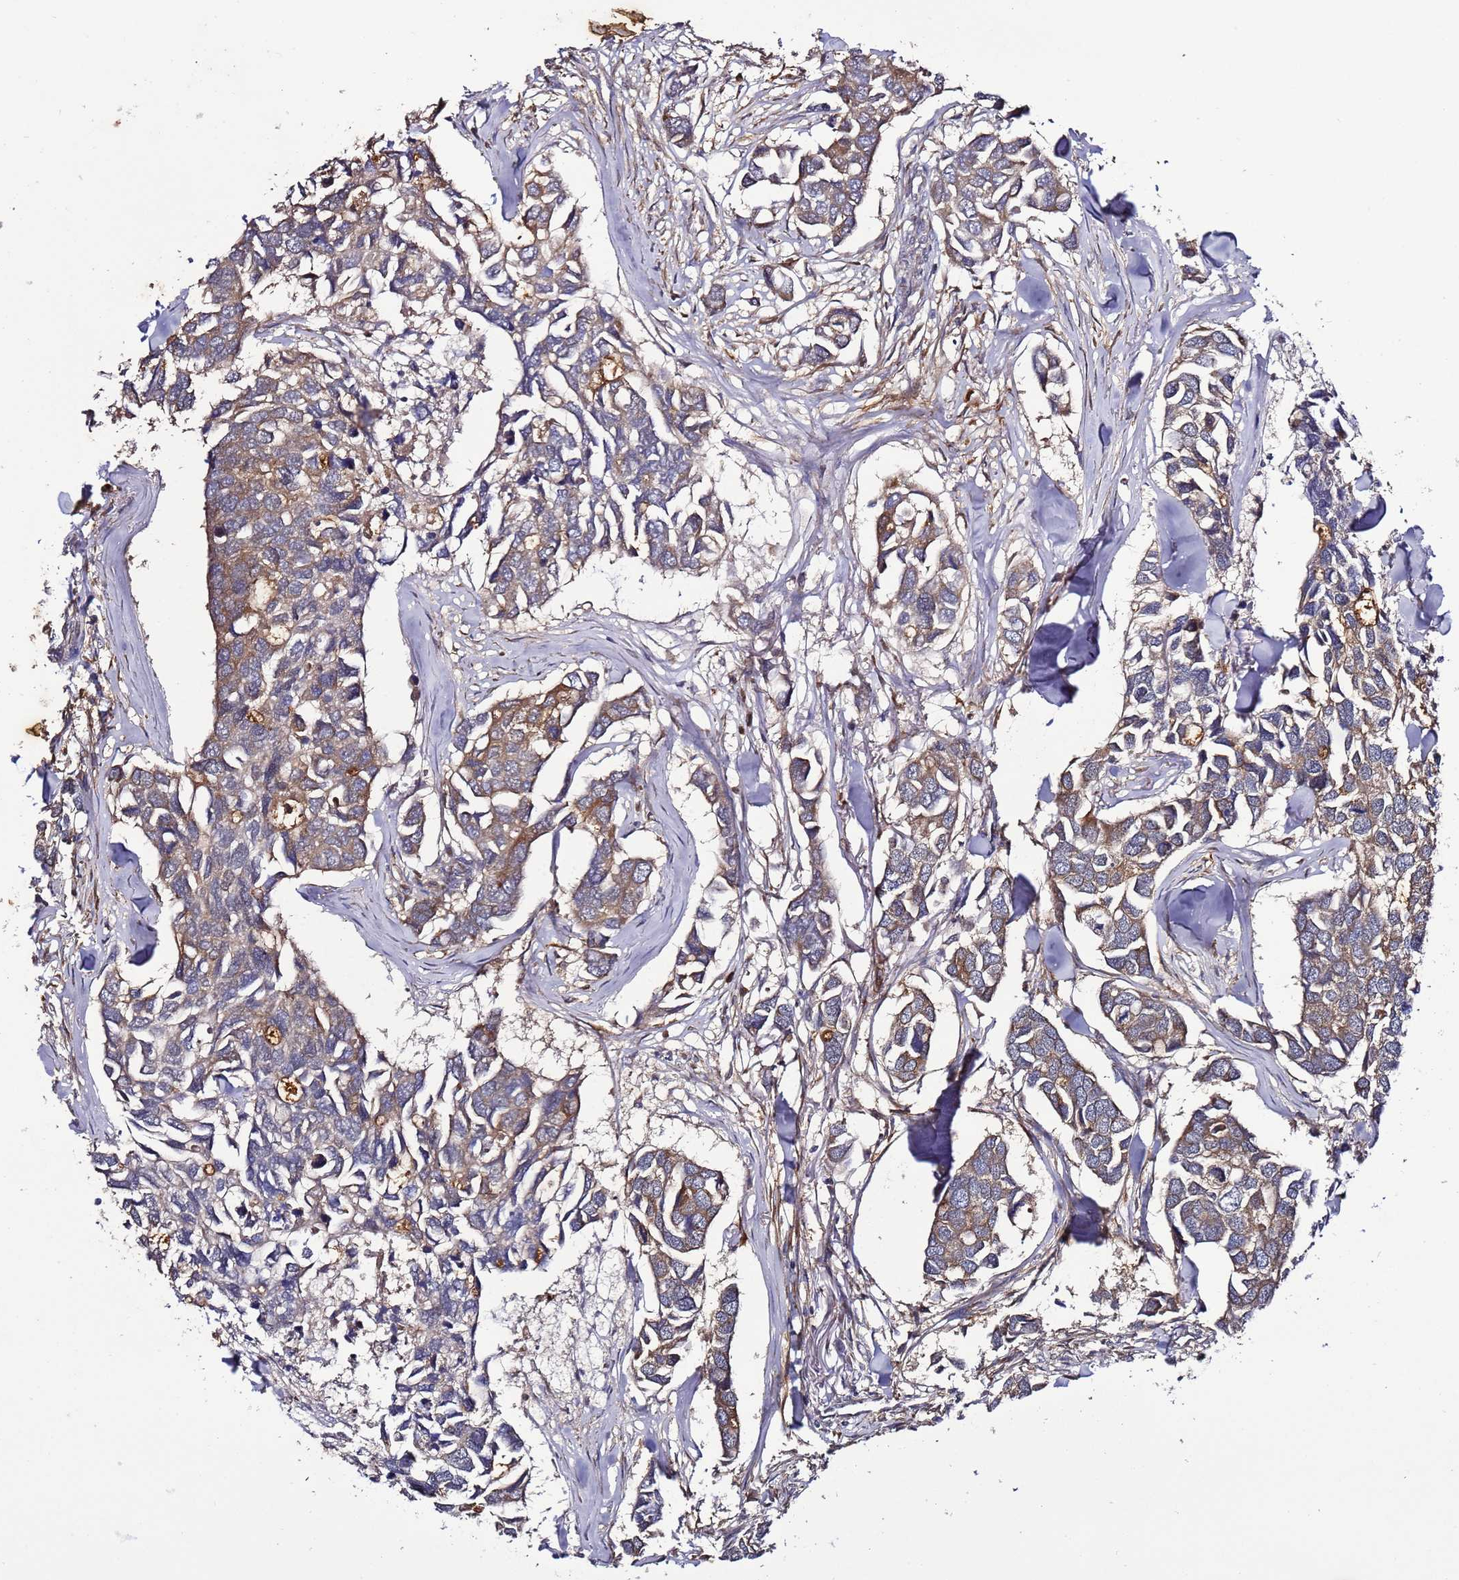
{"staining": {"intensity": "moderate", "quantity": ">75%", "location": "cytoplasmic/membranous"}, "tissue": "breast cancer", "cell_type": "Tumor cells", "image_type": "cancer", "snomed": [{"axis": "morphology", "description": "Duct carcinoma"}, {"axis": "topography", "description": "Breast"}], "caption": "Brown immunohistochemical staining in breast intraductal carcinoma exhibits moderate cytoplasmic/membranous positivity in approximately >75% of tumor cells. (Stains: DAB (3,3'-diaminobenzidine) in brown, nuclei in blue, Microscopy: brightfield microscopy at high magnification).", "gene": "TMEM176B", "patient": {"sex": "female", "age": 83}}